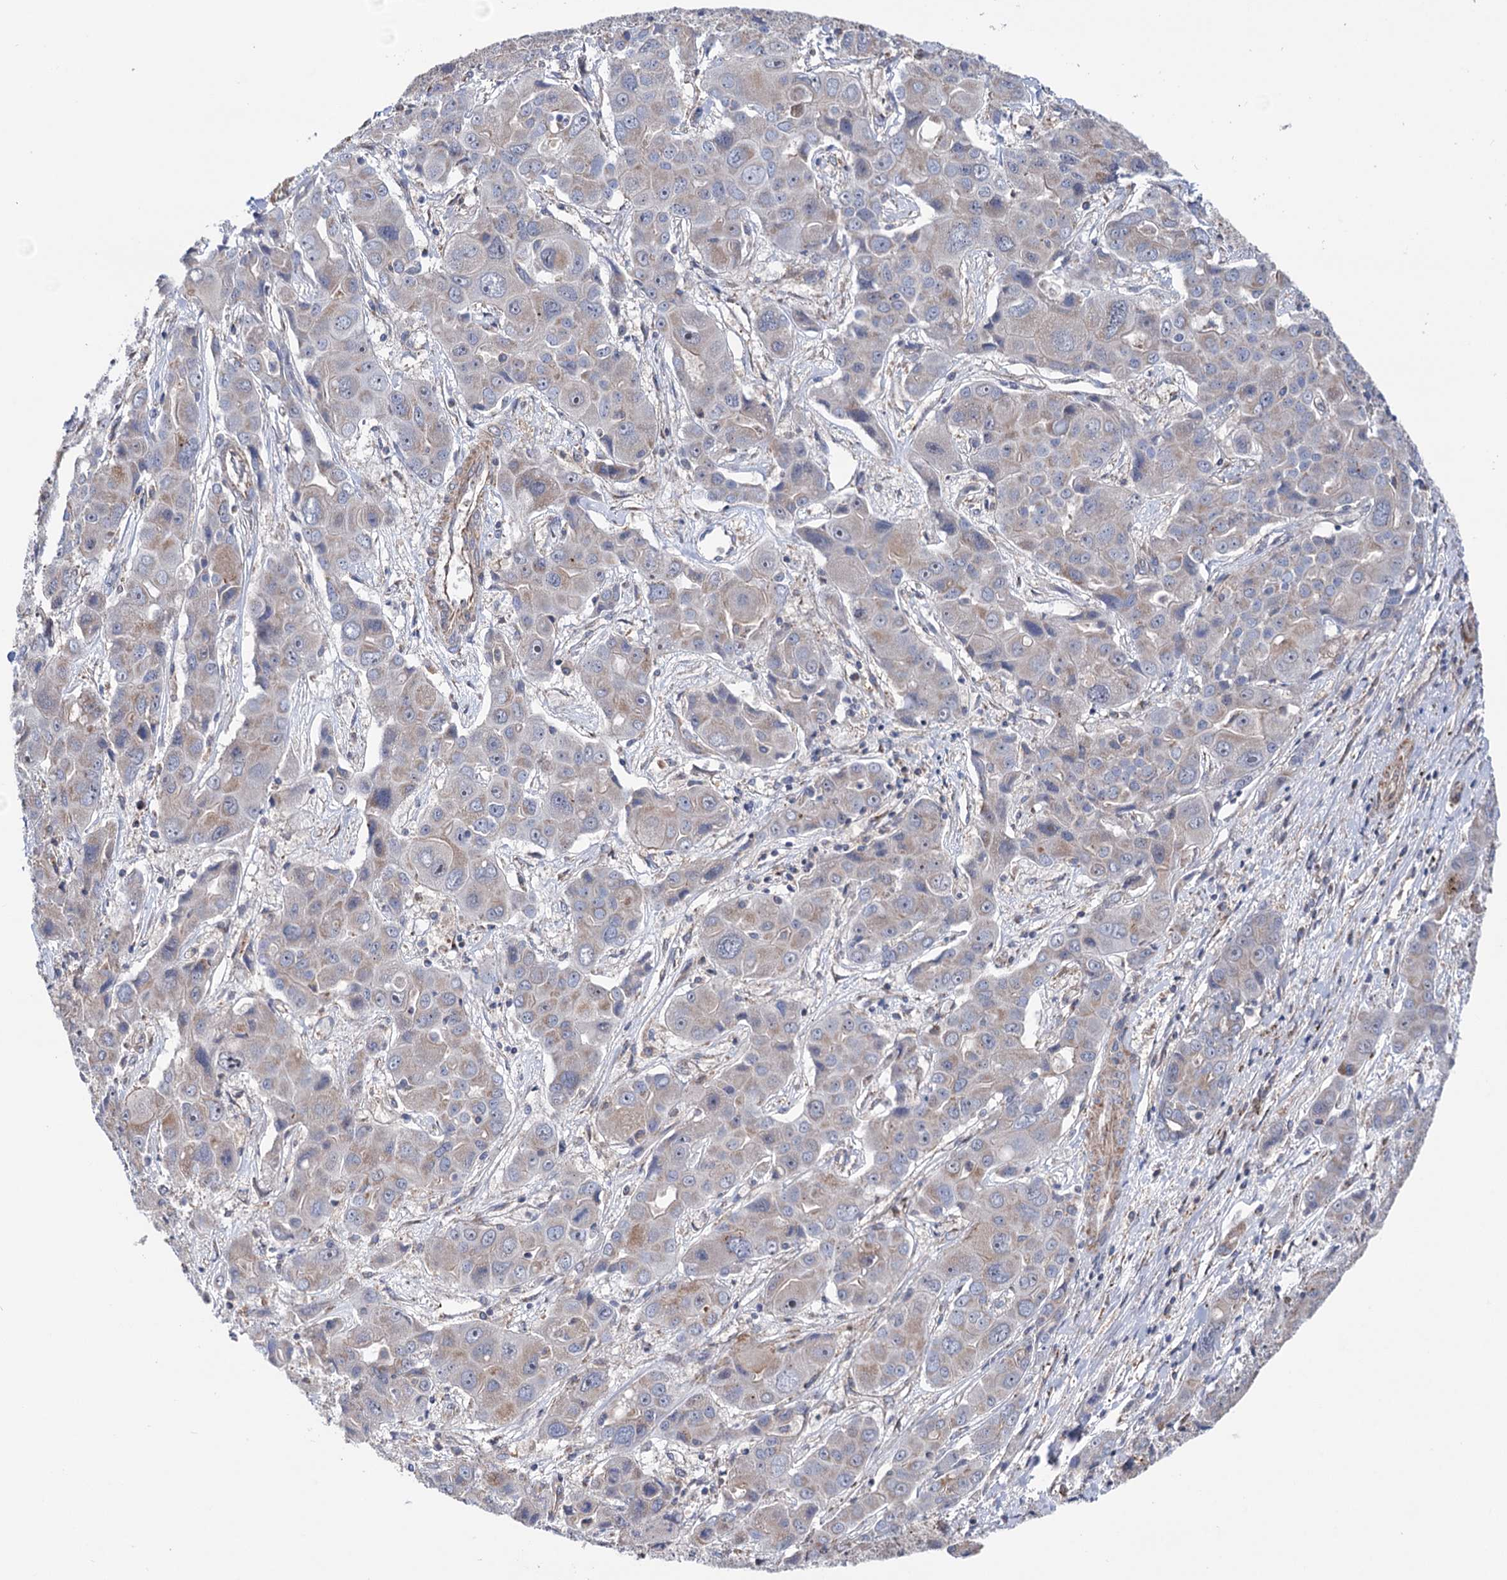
{"staining": {"intensity": "negative", "quantity": "none", "location": "none"}, "tissue": "liver cancer", "cell_type": "Tumor cells", "image_type": "cancer", "snomed": [{"axis": "morphology", "description": "Cholangiocarcinoma"}, {"axis": "topography", "description": "Liver"}], "caption": "Image shows no protein expression in tumor cells of cholangiocarcinoma (liver) tissue.", "gene": "SUCLA2", "patient": {"sex": "male", "age": 67}}